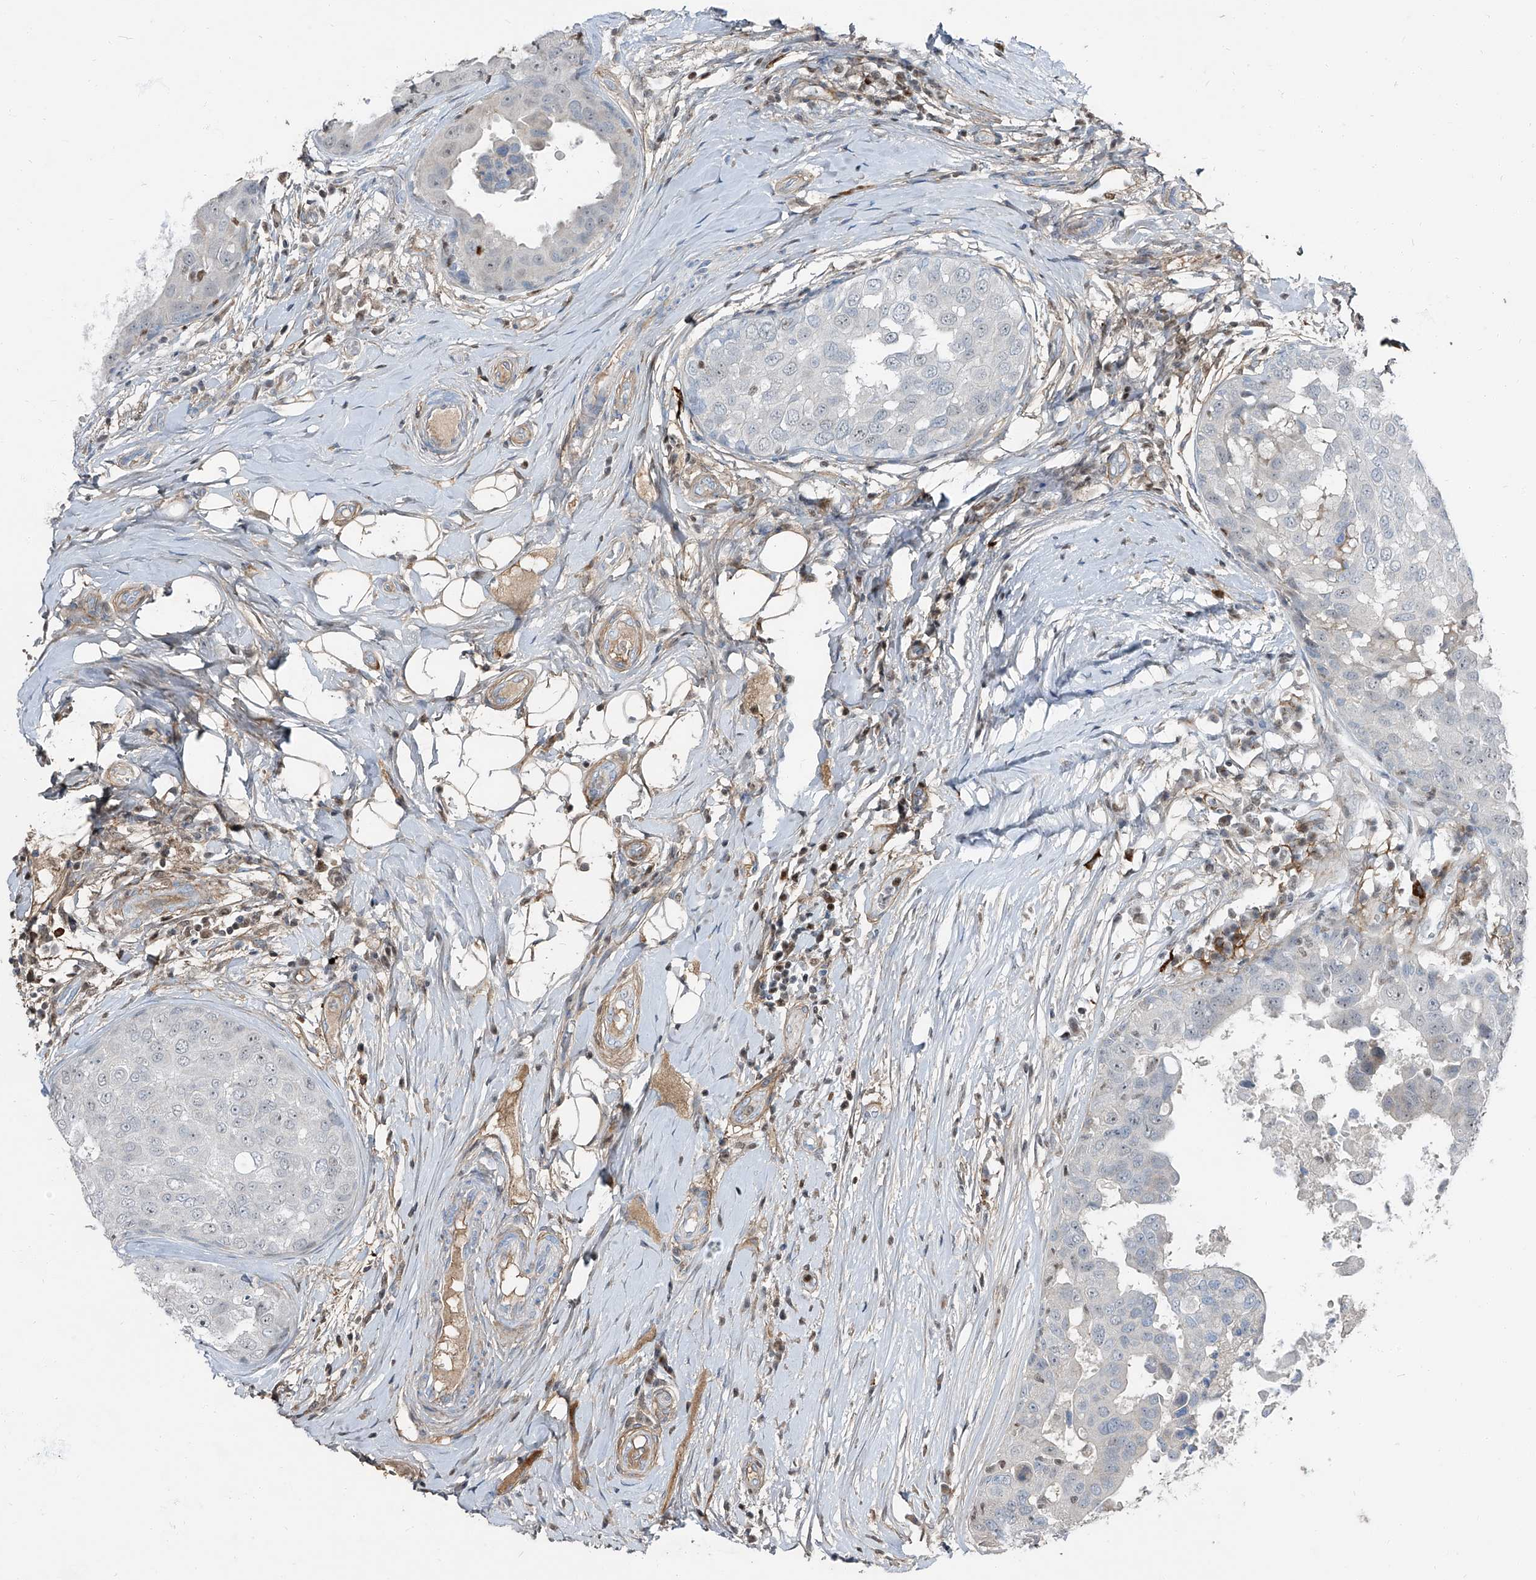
{"staining": {"intensity": "negative", "quantity": "none", "location": "none"}, "tissue": "breast cancer", "cell_type": "Tumor cells", "image_type": "cancer", "snomed": [{"axis": "morphology", "description": "Duct carcinoma"}, {"axis": "topography", "description": "Breast"}], "caption": "An image of human breast invasive ductal carcinoma is negative for staining in tumor cells.", "gene": "HOXA3", "patient": {"sex": "female", "age": 27}}